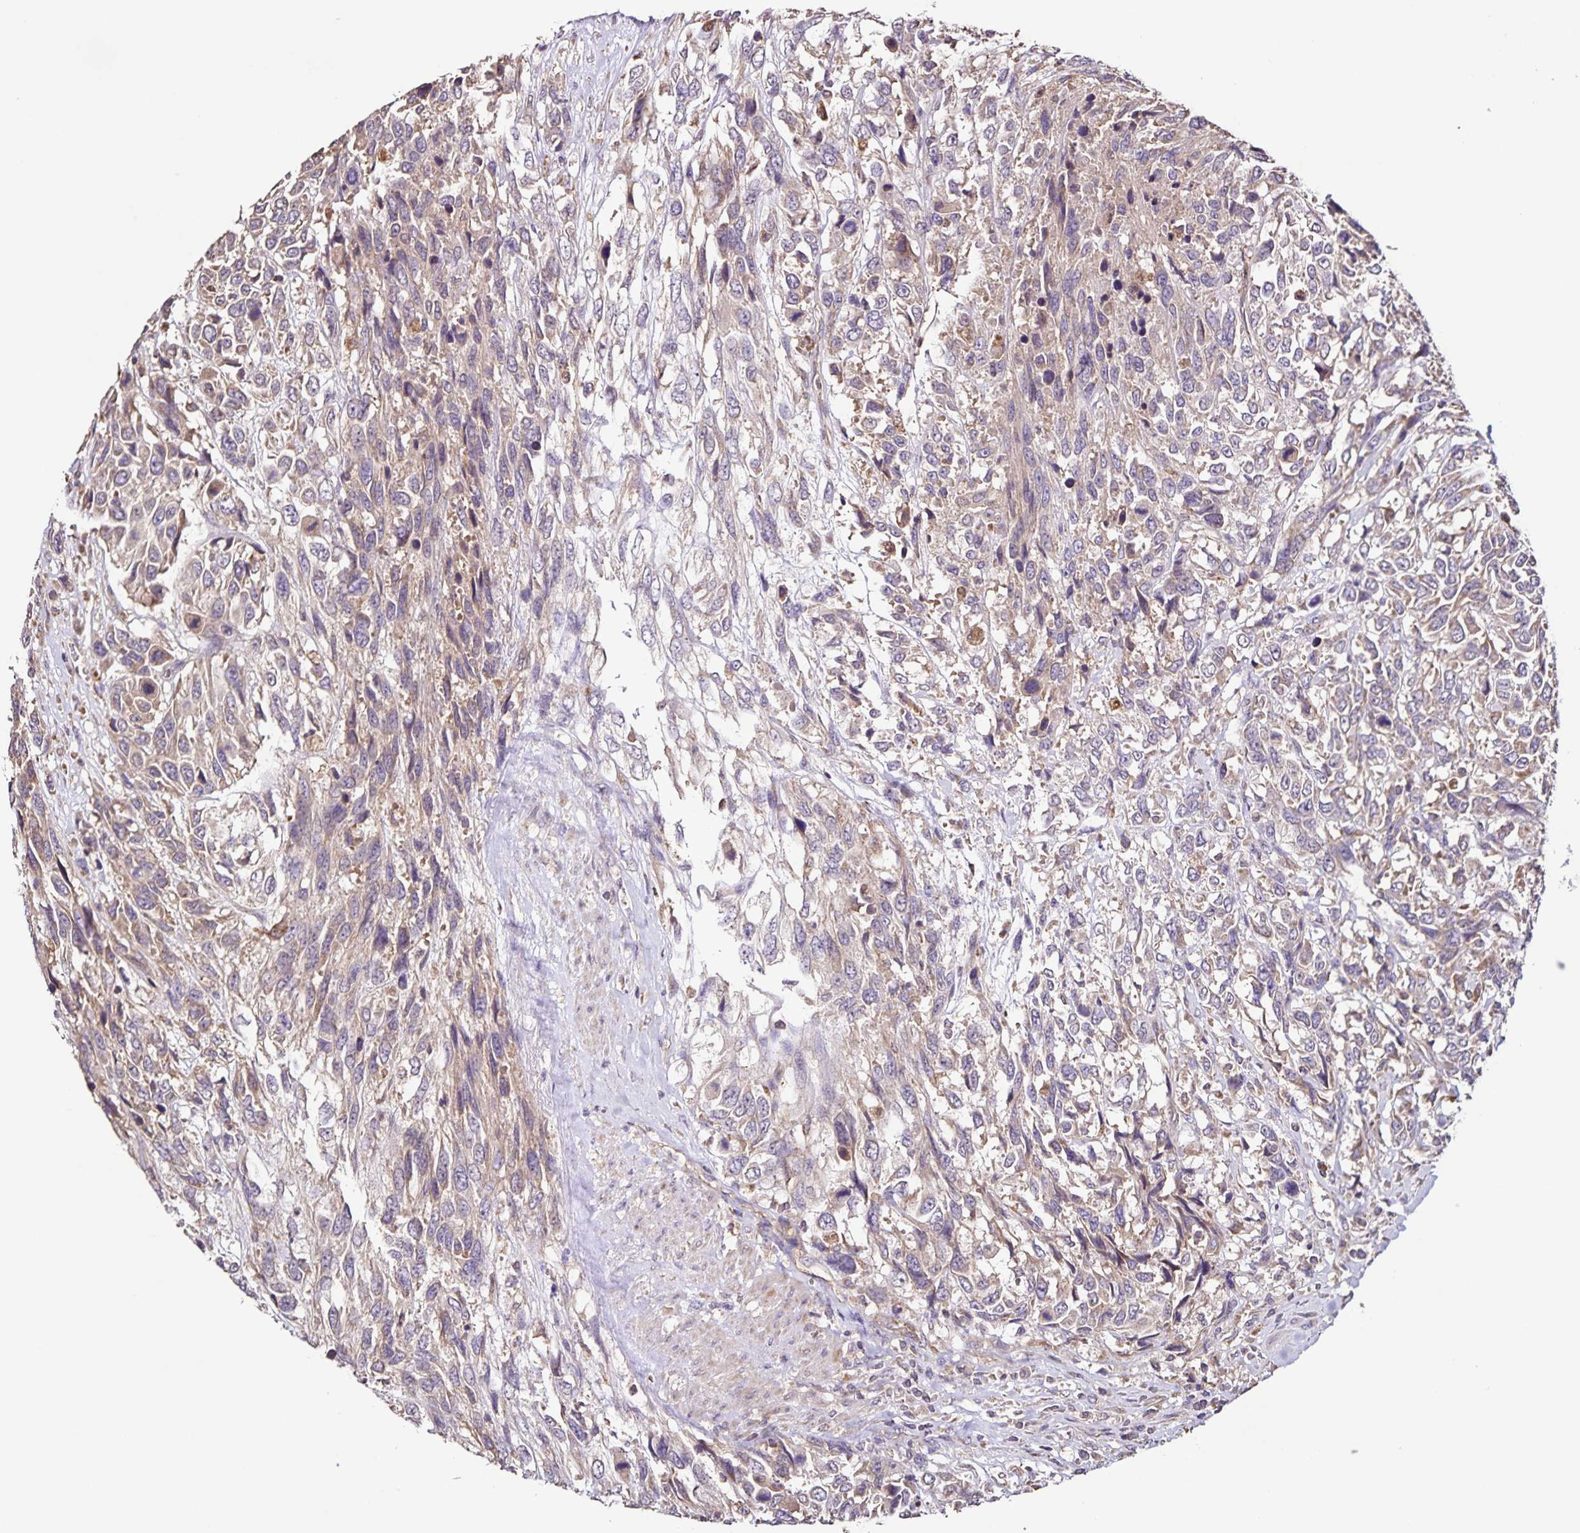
{"staining": {"intensity": "weak", "quantity": "25%-75%", "location": "cytoplasmic/membranous"}, "tissue": "urothelial cancer", "cell_type": "Tumor cells", "image_type": "cancer", "snomed": [{"axis": "morphology", "description": "Urothelial carcinoma, High grade"}, {"axis": "topography", "description": "Urinary bladder"}], "caption": "Immunohistochemistry histopathology image of neoplastic tissue: urothelial cancer stained using immunohistochemistry demonstrates low levels of weak protein expression localized specifically in the cytoplasmic/membranous of tumor cells, appearing as a cytoplasmic/membranous brown color.", "gene": "MAN1A1", "patient": {"sex": "female", "age": 70}}